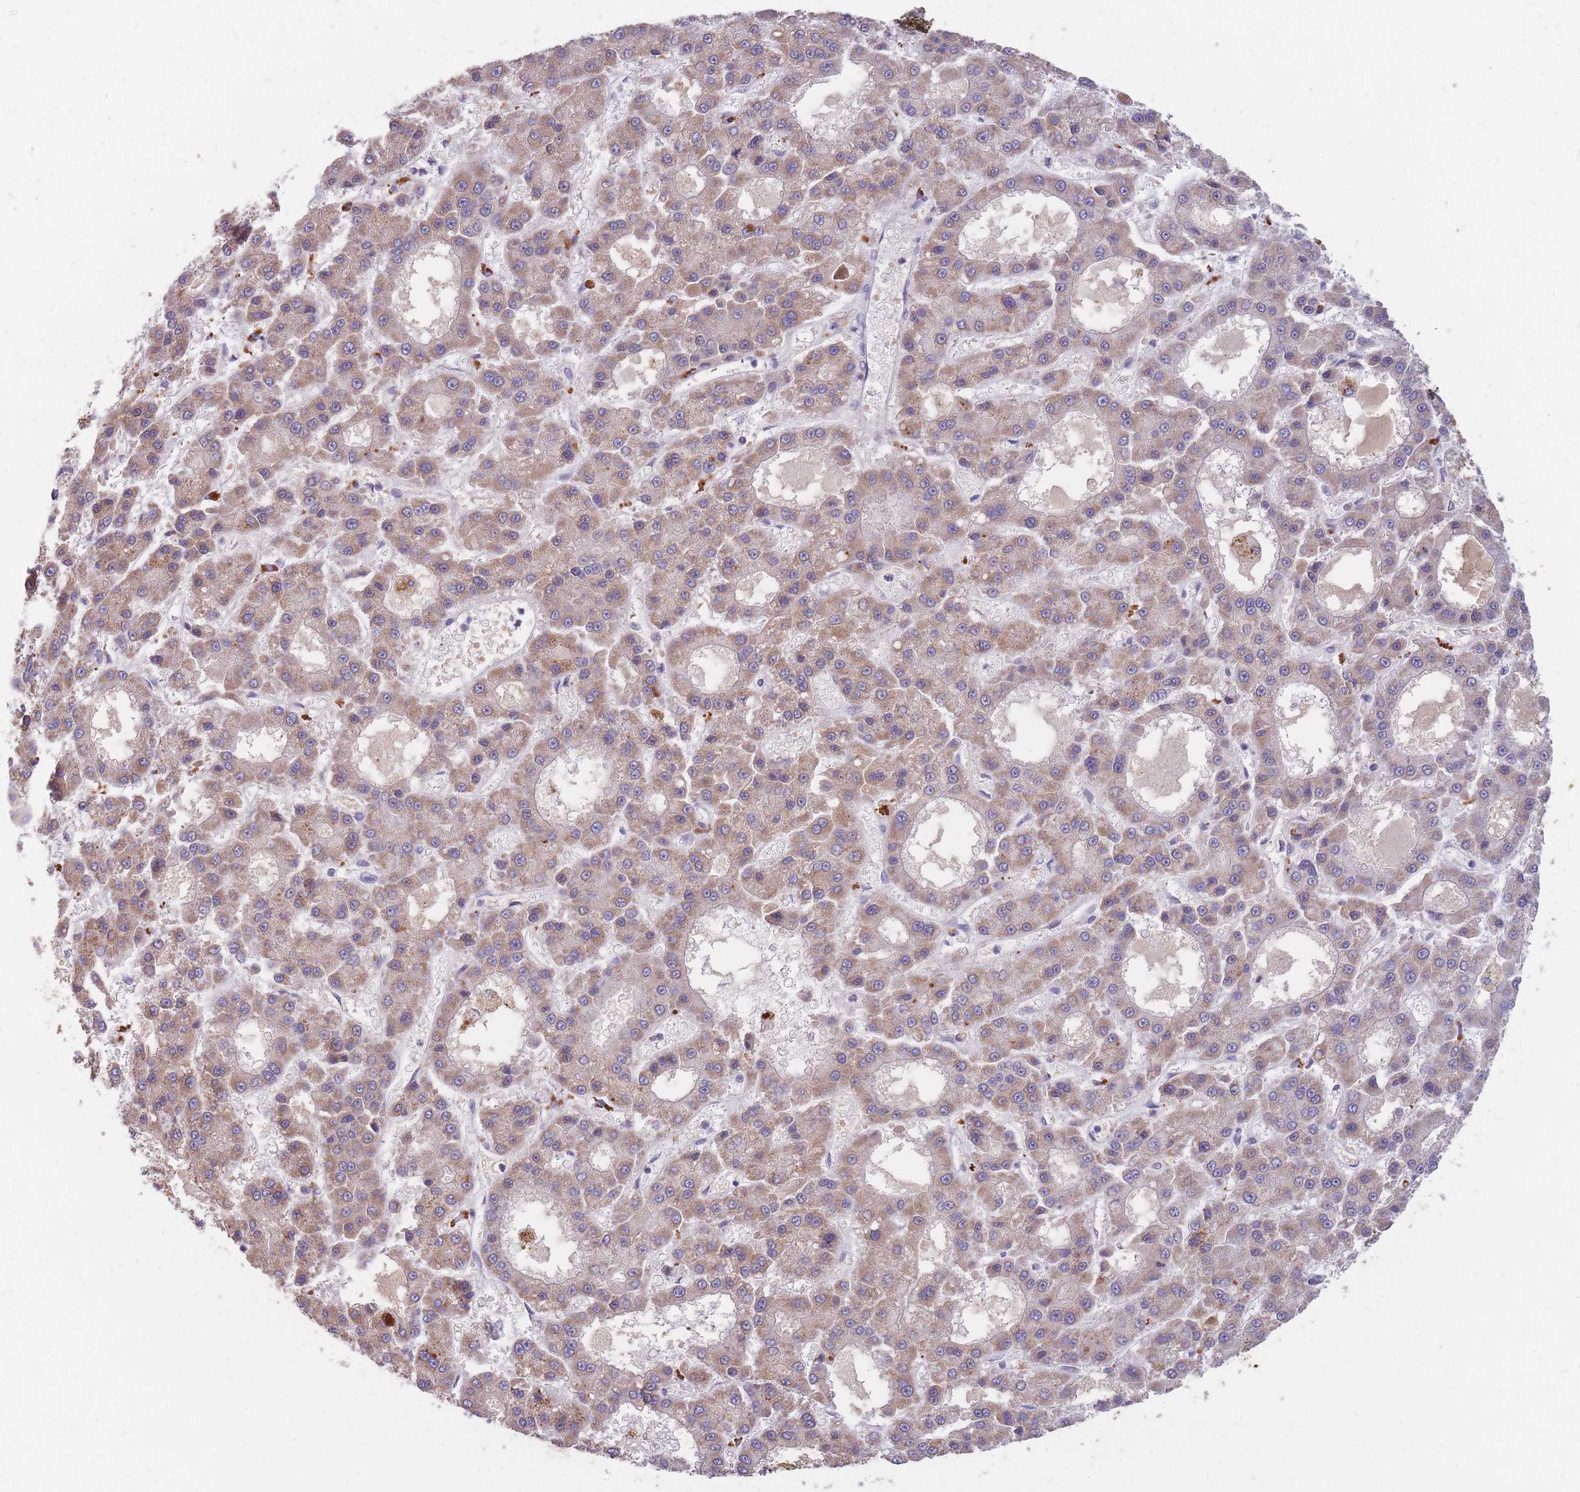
{"staining": {"intensity": "weak", "quantity": ">75%", "location": "cytoplasmic/membranous"}, "tissue": "liver cancer", "cell_type": "Tumor cells", "image_type": "cancer", "snomed": [{"axis": "morphology", "description": "Carcinoma, Hepatocellular, NOS"}, {"axis": "topography", "description": "Liver"}], "caption": "The micrograph reveals immunohistochemical staining of liver cancer (hepatocellular carcinoma). There is weak cytoplasmic/membranous expression is identified in about >75% of tumor cells. Nuclei are stained in blue.", "gene": "PTPMT1", "patient": {"sex": "male", "age": 70}}